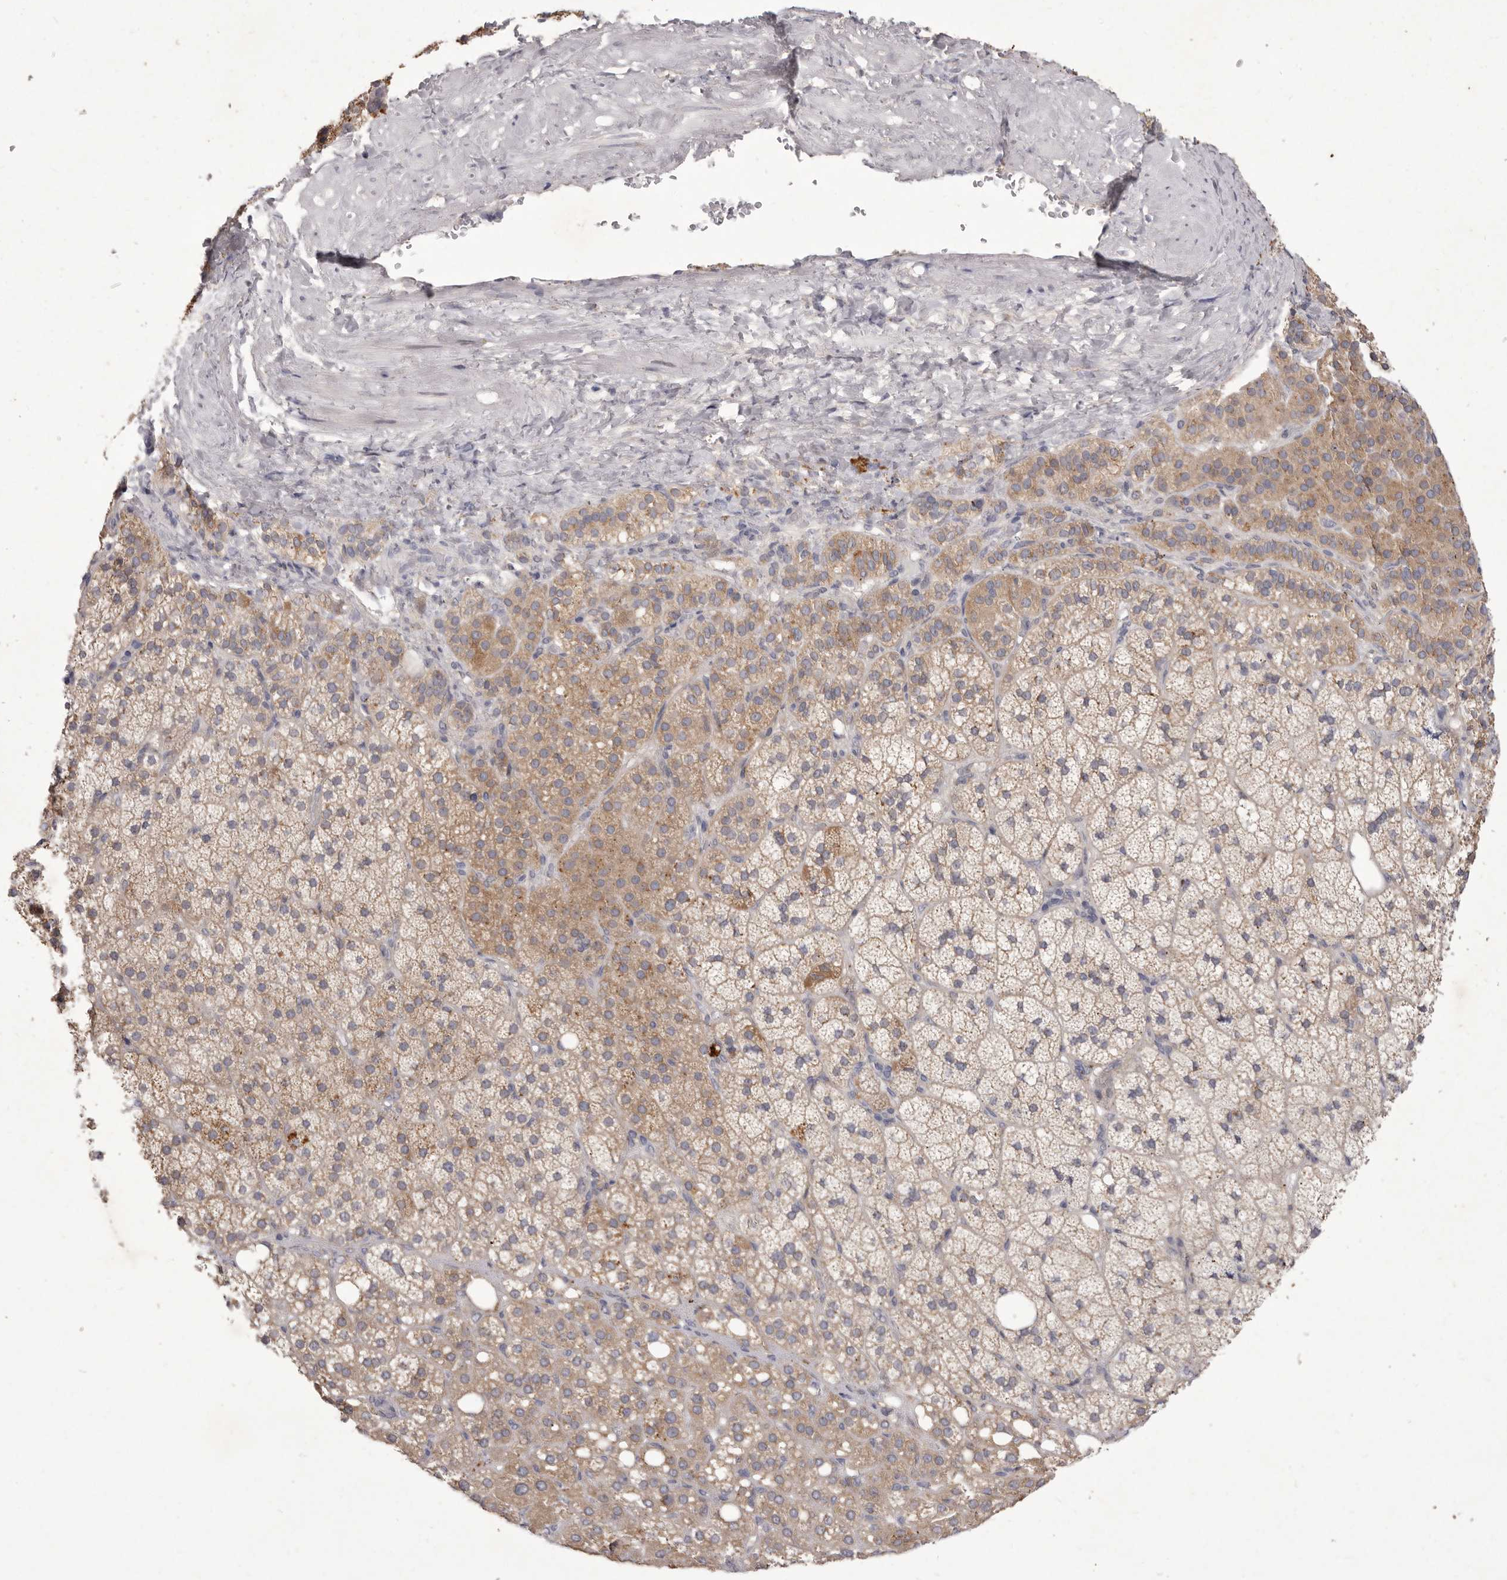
{"staining": {"intensity": "moderate", "quantity": ">75%", "location": "cytoplasmic/membranous"}, "tissue": "adrenal gland", "cell_type": "Glandular cells", "image_type": "normal", "snomed": [{"axis": "morphology", "description": "Normal tissue, NOS"}, {"axis": "topography", "description": "Adrenal gland"}], "caption": "A high-resolution micrograph shows immunohistochemistry (IHC) staining of benign adrenal gland, which reveals moderate cytoplasmic/membranous positivity in about >75% of glandular cells.", "gene": "P2RX6", "patient": {"sex": "female", "age": 59}}